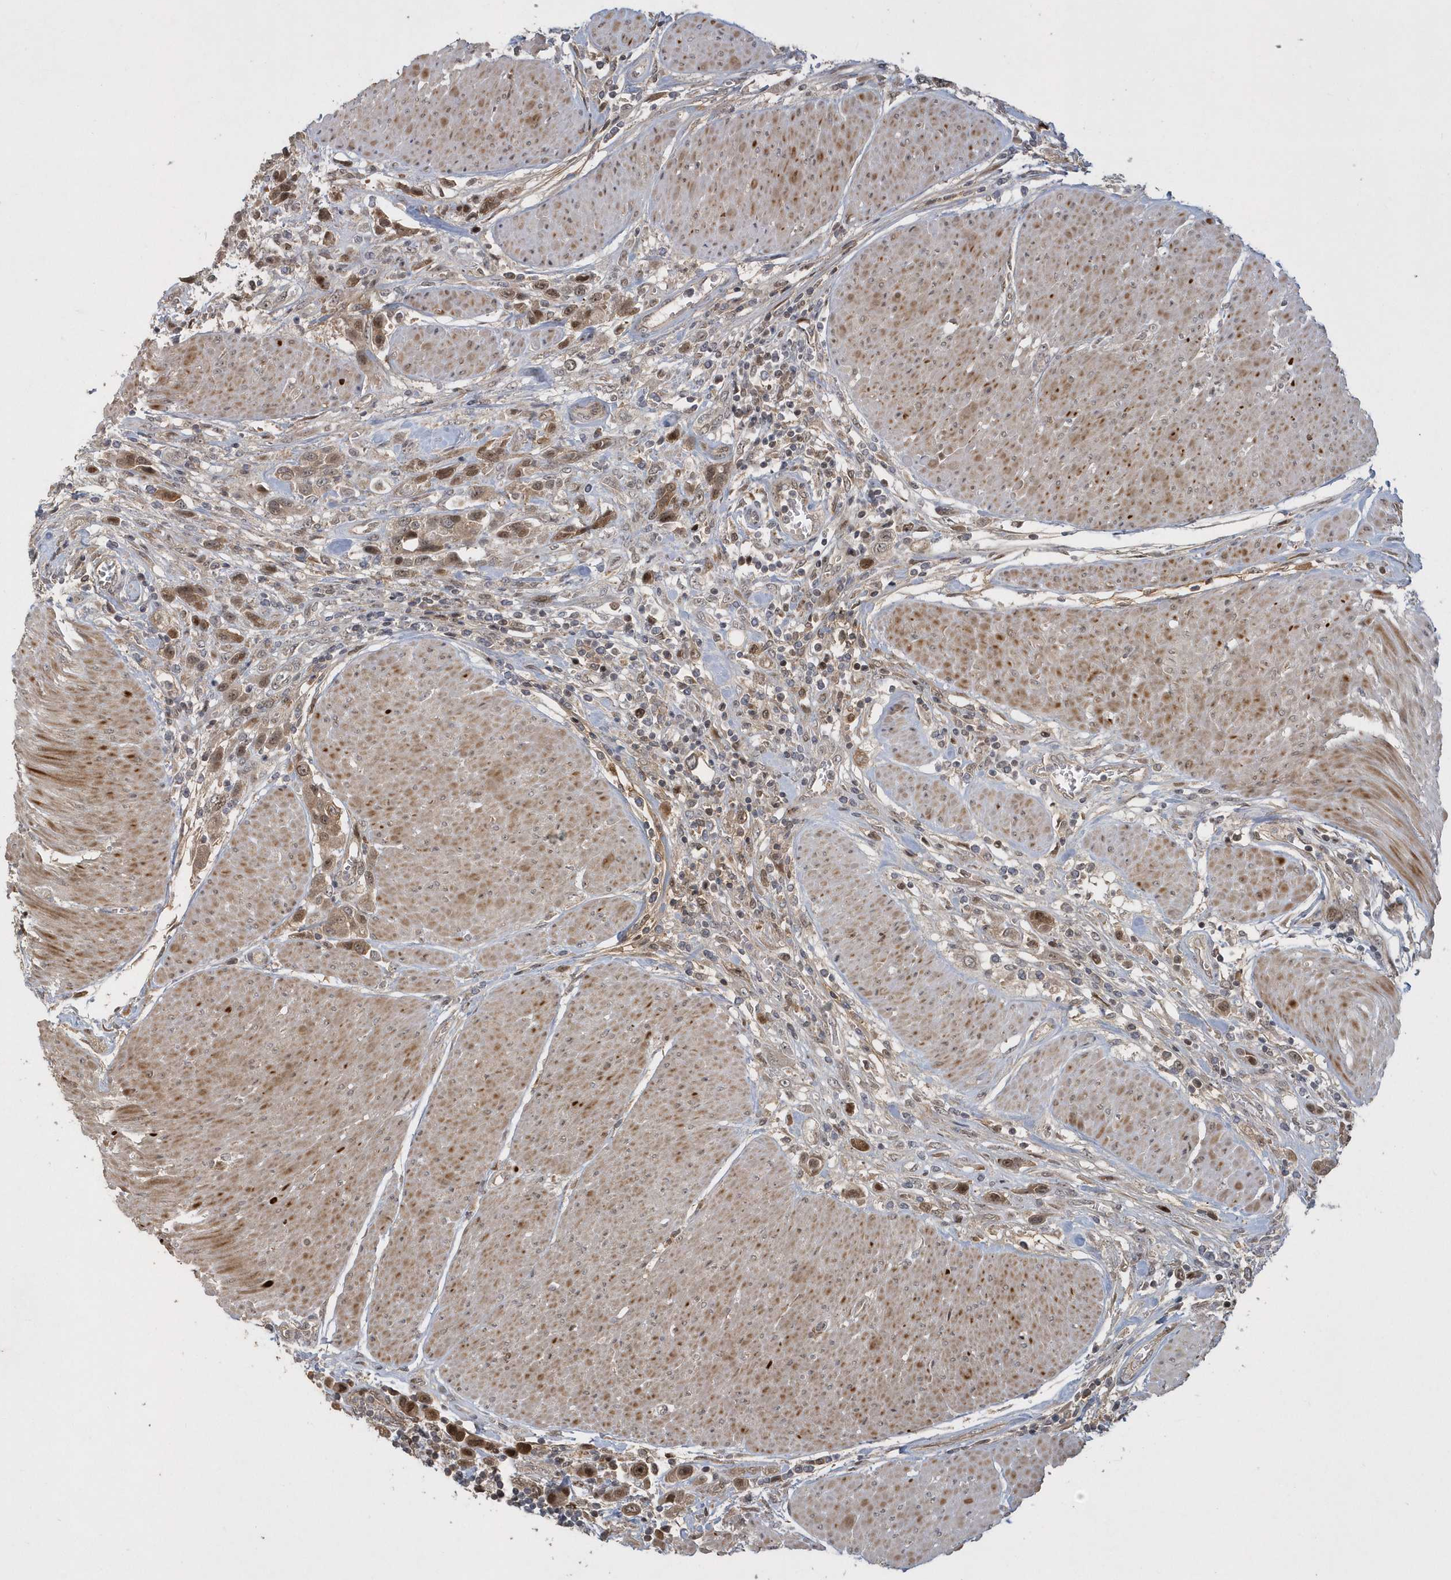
{"staining": {"intensity": "moderate", "quantity": ">75%", "location": "cytoplasmic/membranous,nuclear"}, "tissue": "urothelial cancer", "cell_type": "Tumor cells", "image_type": "cancer", "snomed": [{"axis": "morphology", "description": "Urothelial carcinoma, High grade"}, {"axis": "topography", "description": "Urinary bladder"}], "caption": "High-magnification brightfield microscopy of urothelial cancer stained with DAB (brown) and counterstained with hematoxylin (blue). tumor cells exhibit moderate cytoplasmic/membranous and nuclear expression is present in about>75% of cells.", "gene": "TRAIP", "patient": {"sex": "male", "age": 50}}